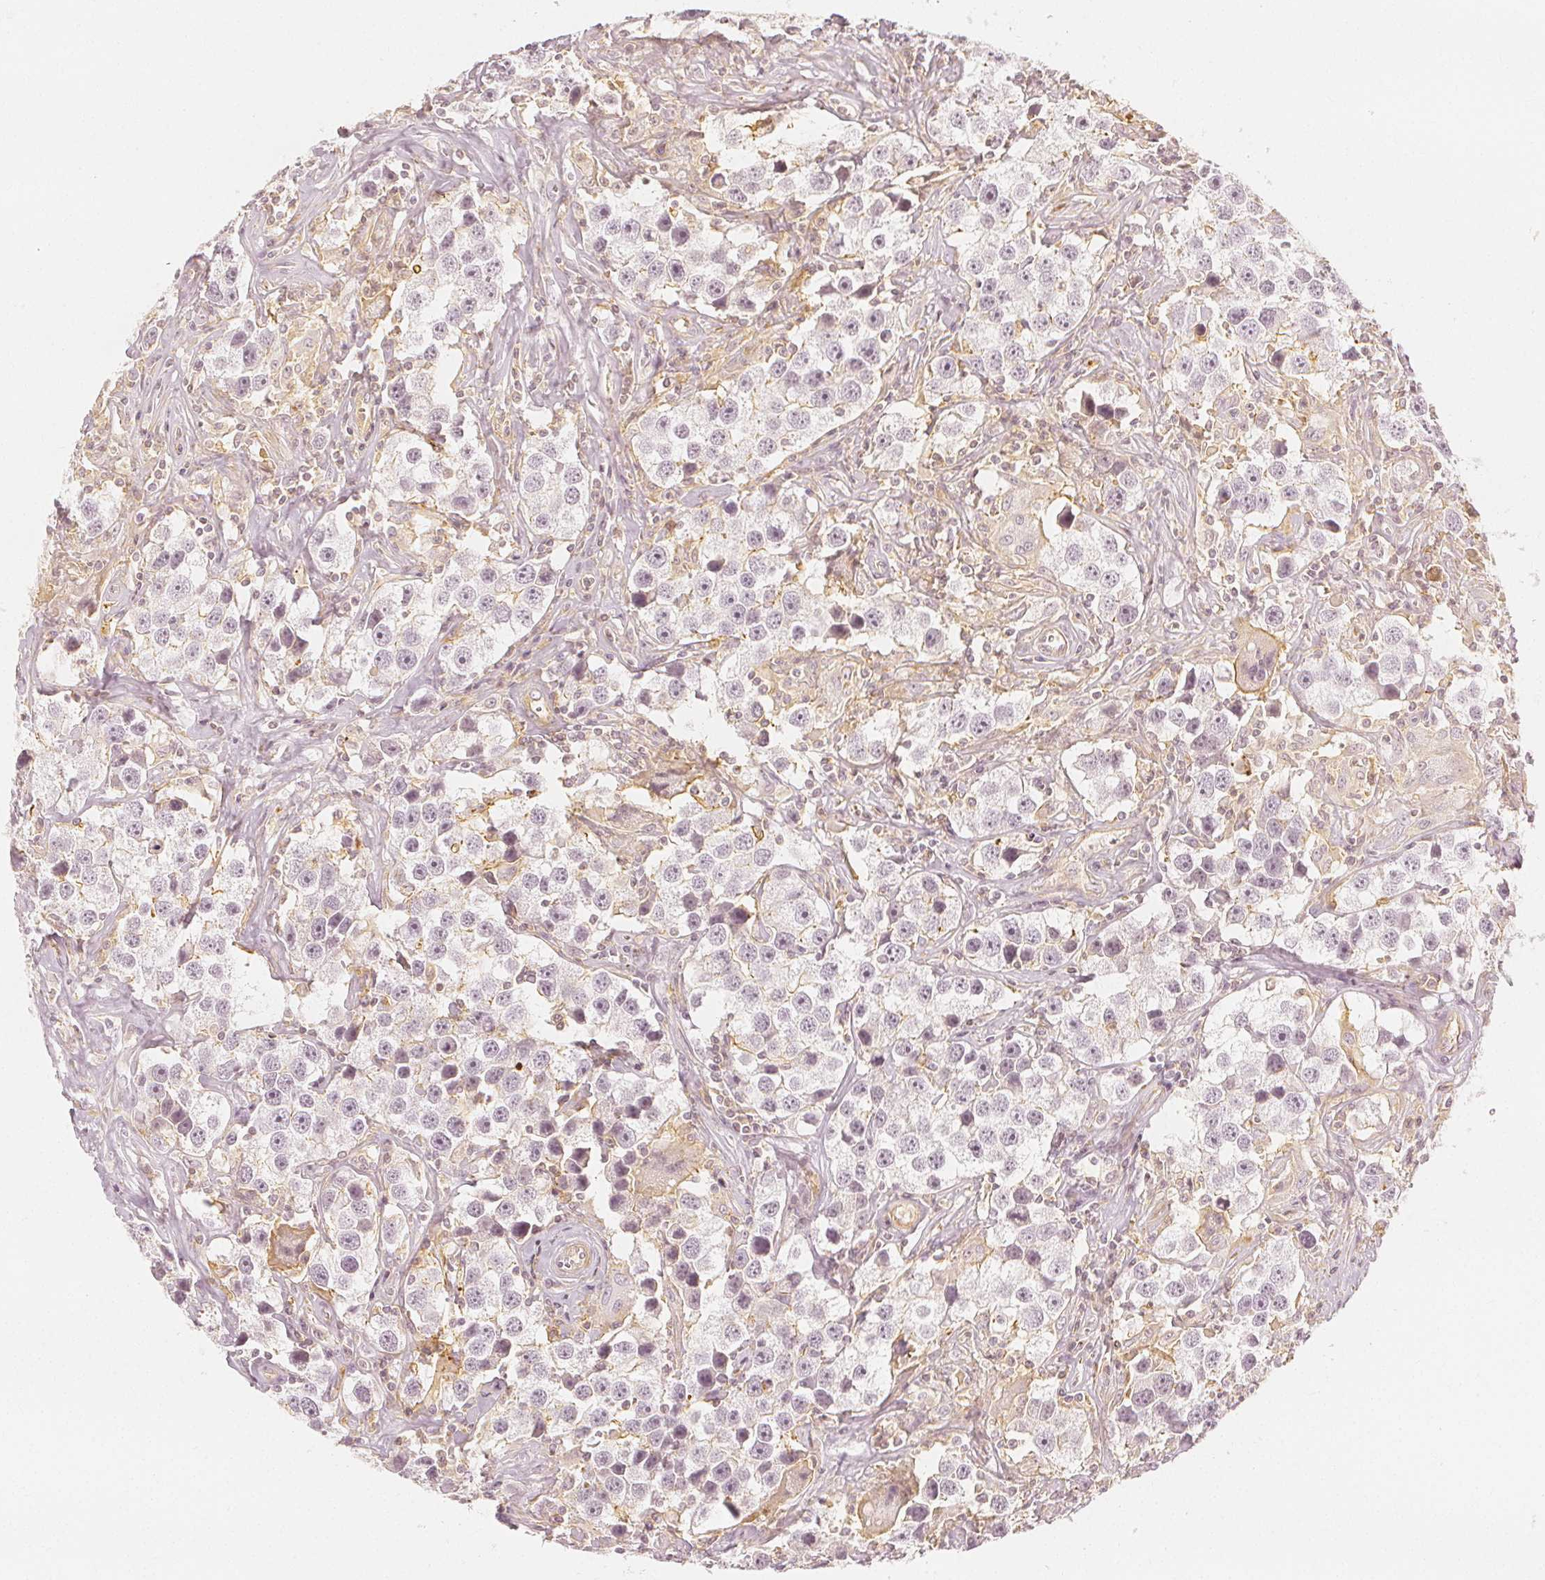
{"staining": {"intensity": "negative", "quantity": "none", "location": "none"}, "tissue": "testis cancer", "cell_type": "Tumor cells", "image_type": "cancer", "snomed": [{"axis": "morphology", "description": "Seminoma, NOS"}, {"axis": "topography", "description": "Testis"}], "caption": "Tumor cells are negative for brown protein staining in testis seminoma.", "gene": "ARHGAP26", "patient": {"sex": "male", "age": 49}}